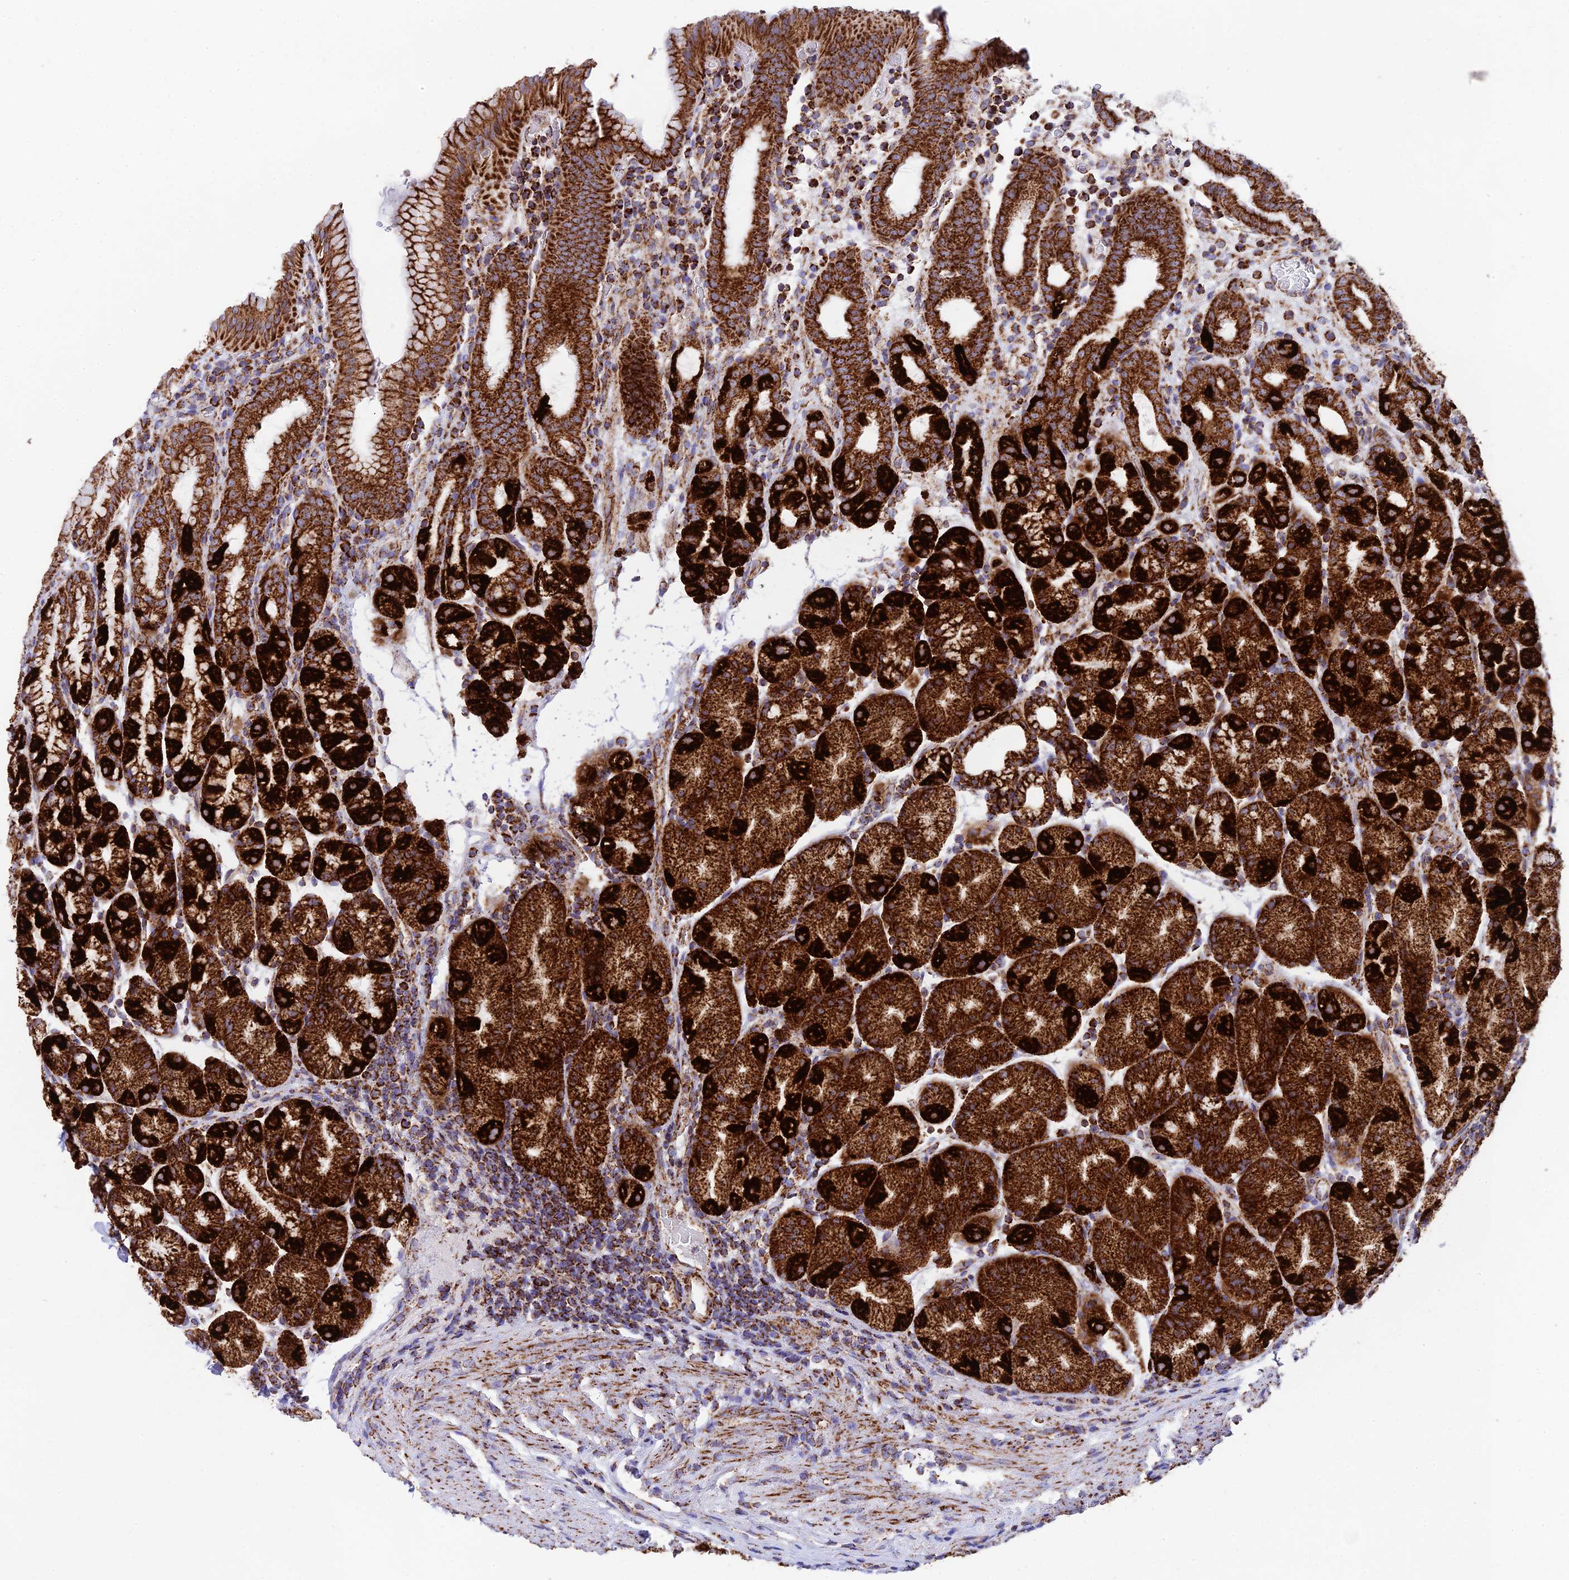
{"staining": {"intensity": "strong", "quantity": ">75%", "location": "cytoplasmic/membranous"}, "tissue": "stomach", "cell_type": "Glandular cells", "image_type": "normal", "snomed": [{"axis": "morphology", "description": "Normal tissue, NOS"}, {"axis": "topography", "description": "Stomach, upper"}, {"axis": "topography", "description": "Stomach, lower"}, {"axis": "topography", "description": "Small intestine"}], "caption": "Protein staining displays strong cytoplasmic/membranous positivity in about >75% of glandular cells in normal stomach. (Stains: DAB in brown, nuclei in blue, Microscopy: brightfield microscopy at high magnification).", "gene": "CHCHD3", "patient": {"sex": "male", "age": 68}}